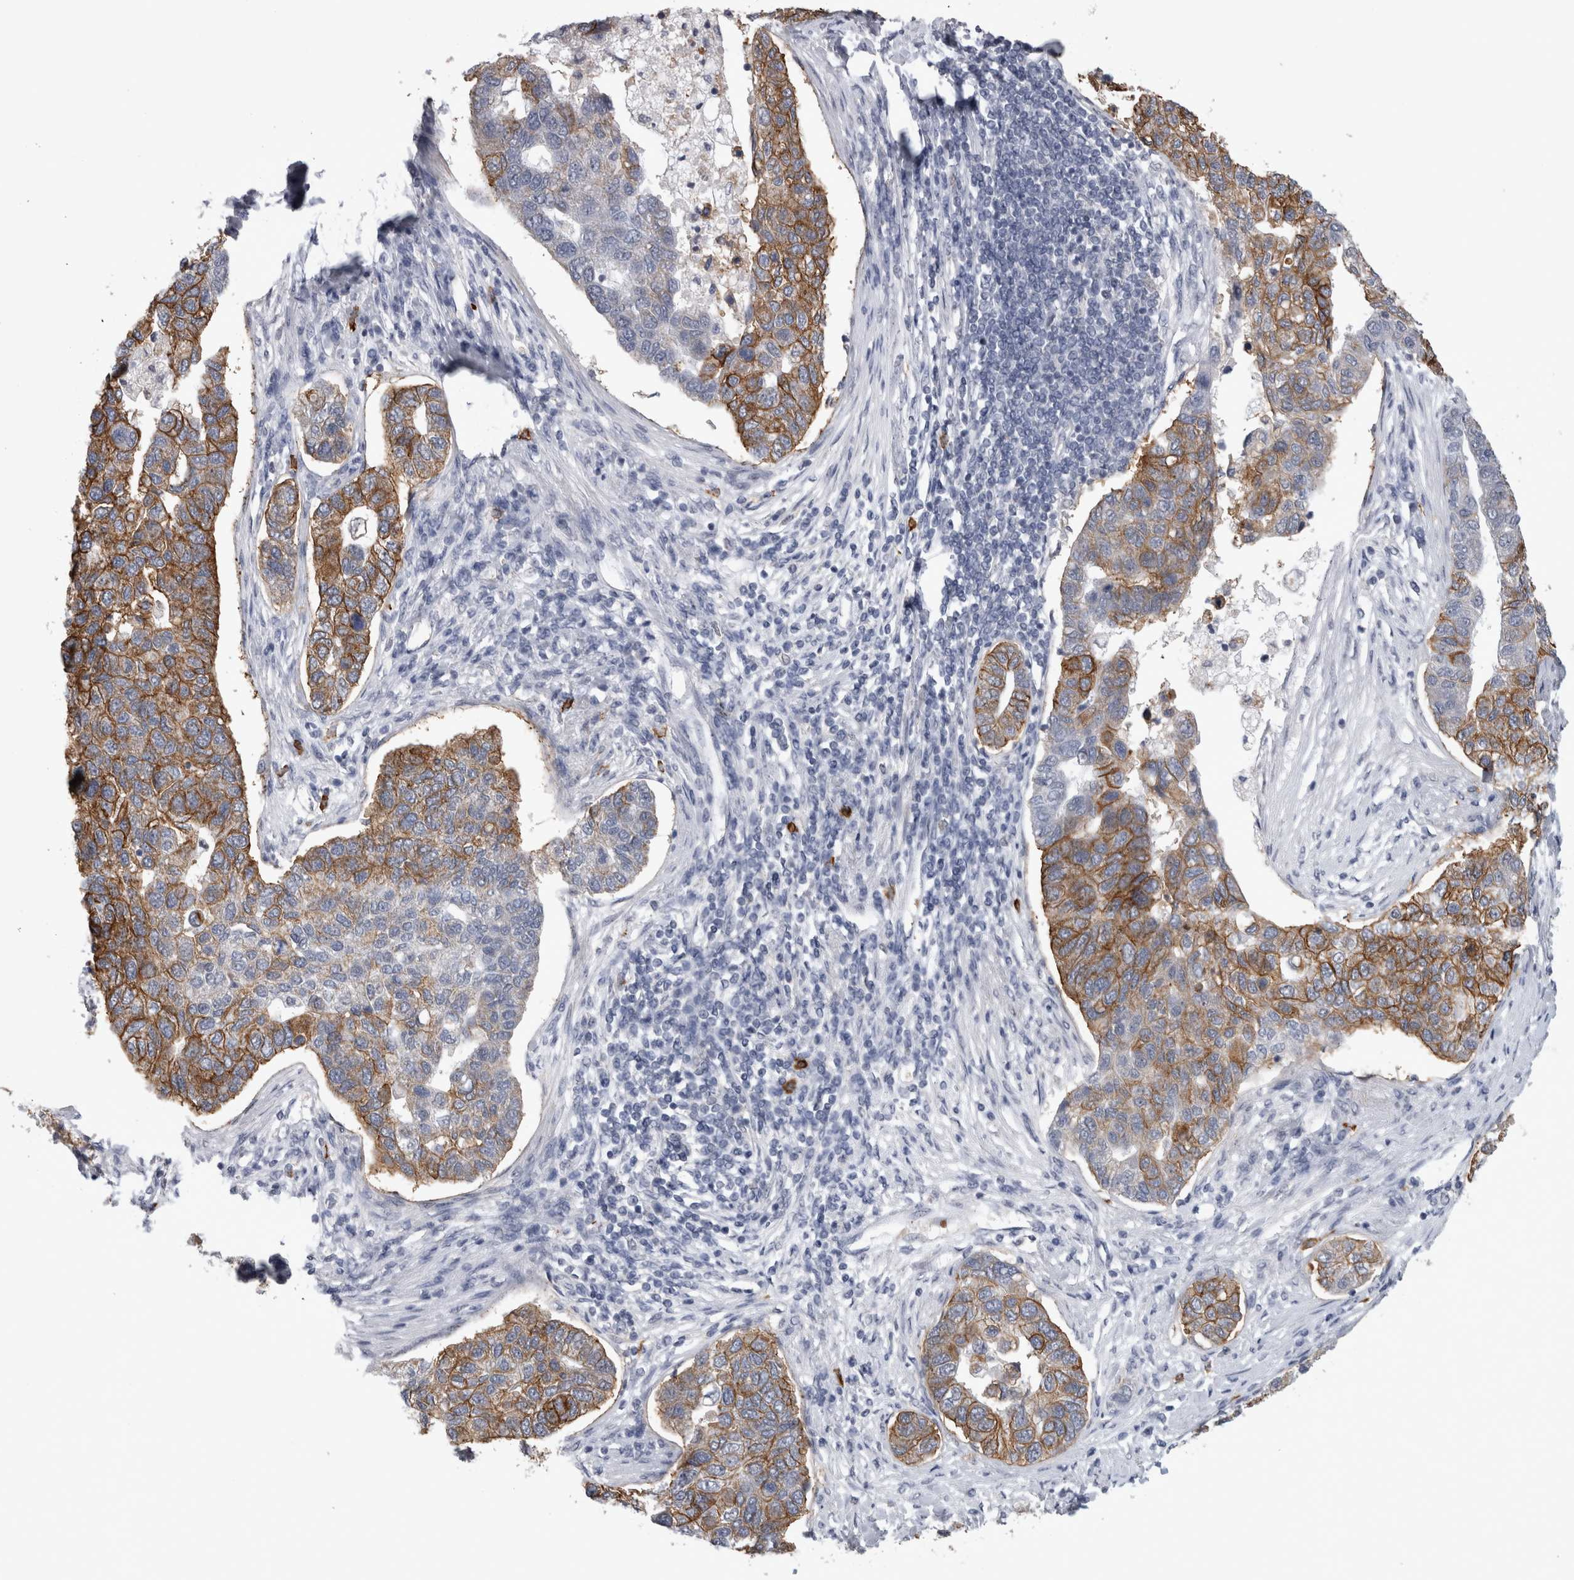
{"staining": {"intensity": "moderate", "quantity": ">75%", "location": "cytoplasmic/membranous"}, "tissue": "pancreatic cancer", "cell_type": "Tumor cells", "image_type": "cancer", "snomed": [{"axis": "morphology", "description": "Adenocarcinoma, NOS"}, {"axis": "topography", "description": "Pancreas"}], "caption": "Pancreatic adenocarcinoma tissue shows moderate cytoplasmic/membranous staining in approximately >75% of tumor cells, visualized by immunohistochemistry. (brown staining indicates protein expression, while blue staining denotes nuclei).", "gene": "PEBP4", "patient": {"sex": "female", "age": 61}}